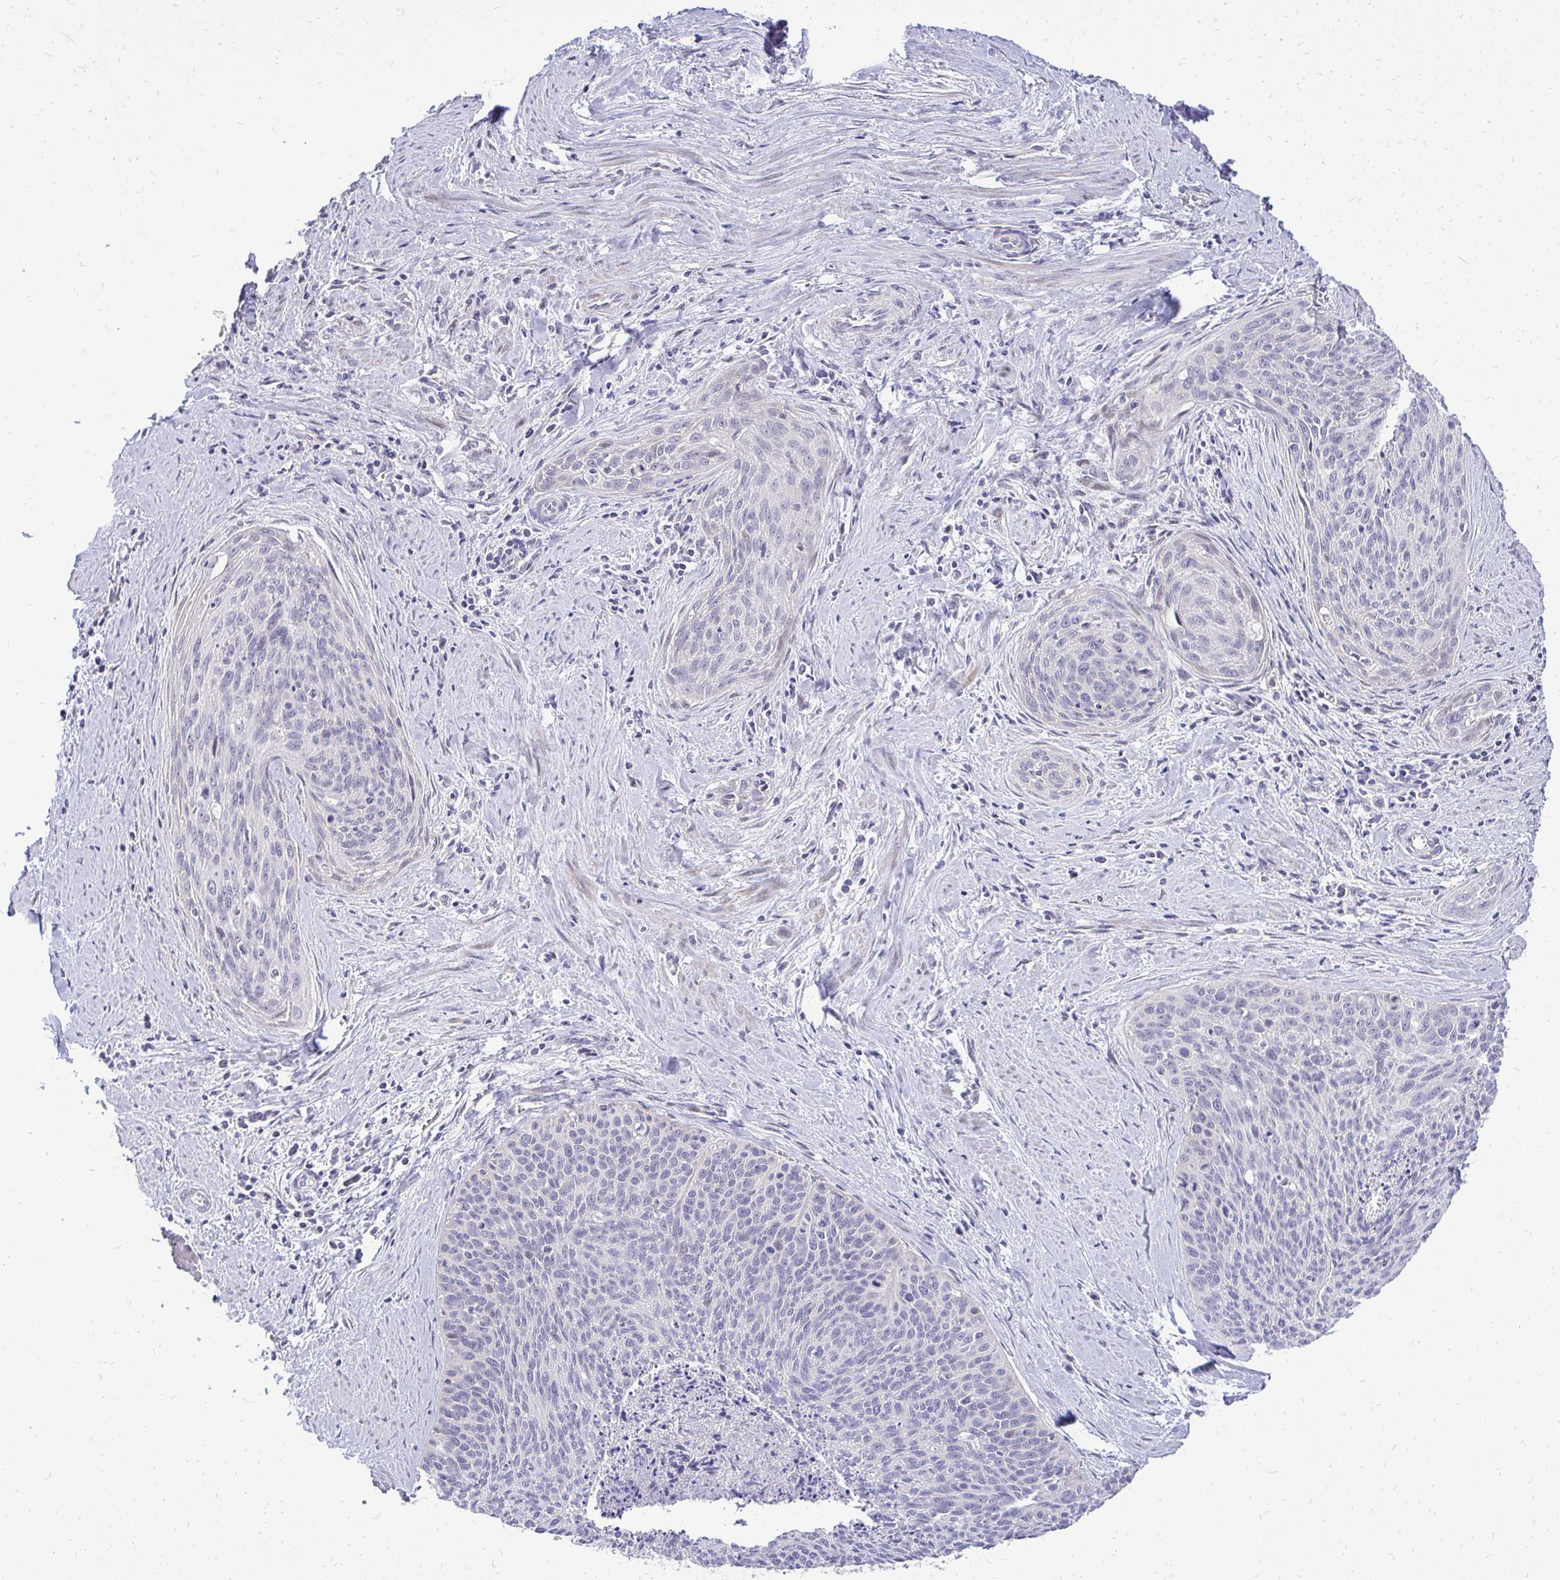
{"staining": {"intensity": "negative", "quantity": "none", "location": "none"}, "tissue": "cervical cancer", "cell_type": "Tumor cells", "image_type": "cancer", "snomed": [{"axis": "morphology", "description": "Squamous cell carcinoma, NOS"}, {"axis": "topography", "description": "Cervix"}], "caption": "Human cervical cancer (squamous cell carcinoma) stained for a protein using immunohistochemistry reveals no staining in tumor cells.", "gene": "OR8D1", "patient": {"sex": "female", "age": 55}}